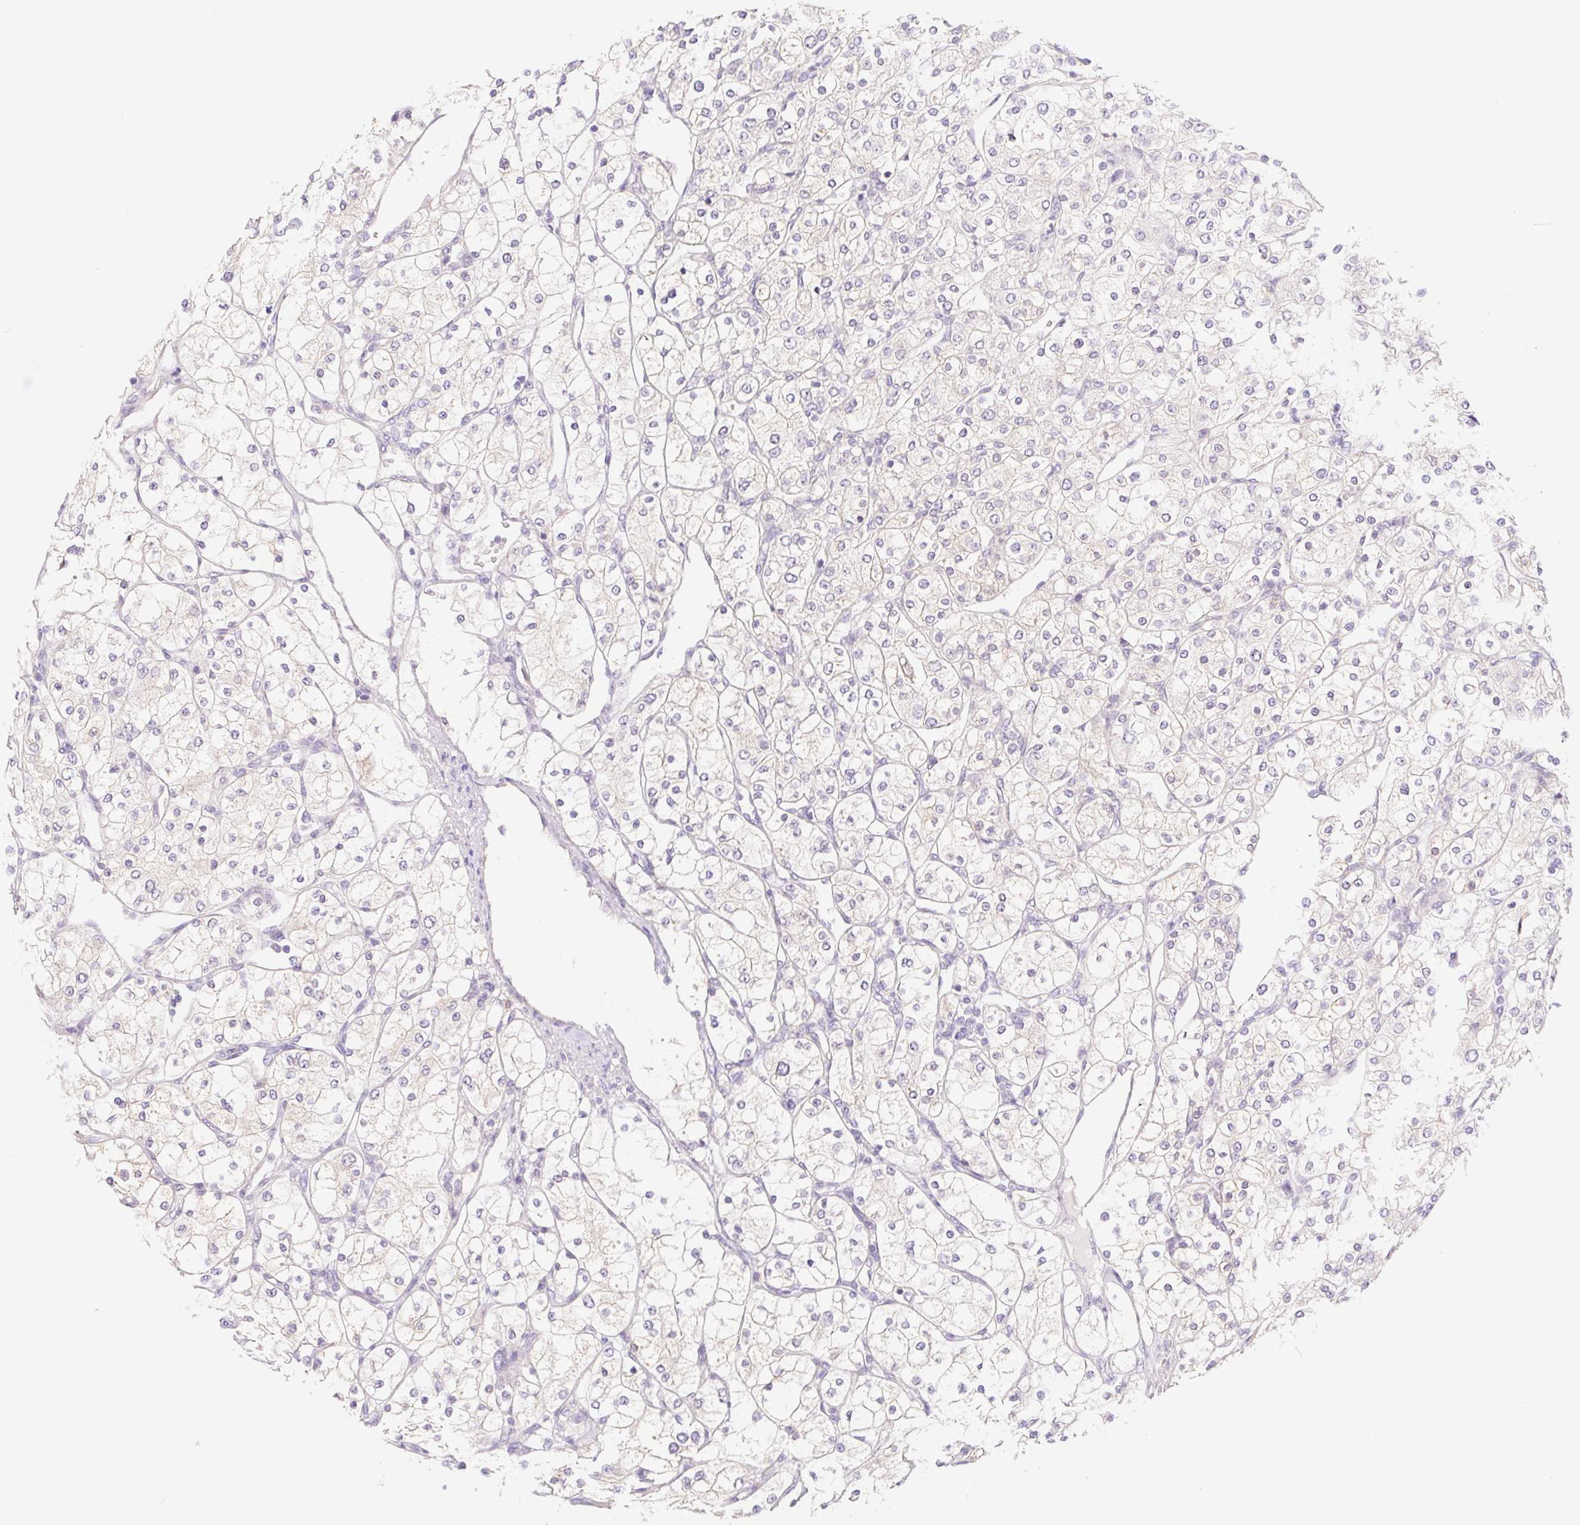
{"staining": {"intensity": "negative", "quantity": "none", "location": "none"}, "tissue": "renal cancer", "cell_type": "Tumor cells", "image_type": "cancer", "snomed": [{"axis": "morphology", "description": "Adenocarcinoma, NOS"}, {"axis": "topography", "description": "Kidney"}], "caption": "This is an immunohistochemistry histopathology image of human renal cancer. There is no positivity in tumor cells.", "gene": "DYNC2LI1", "patient": {"sex": "male", "age": 80}}